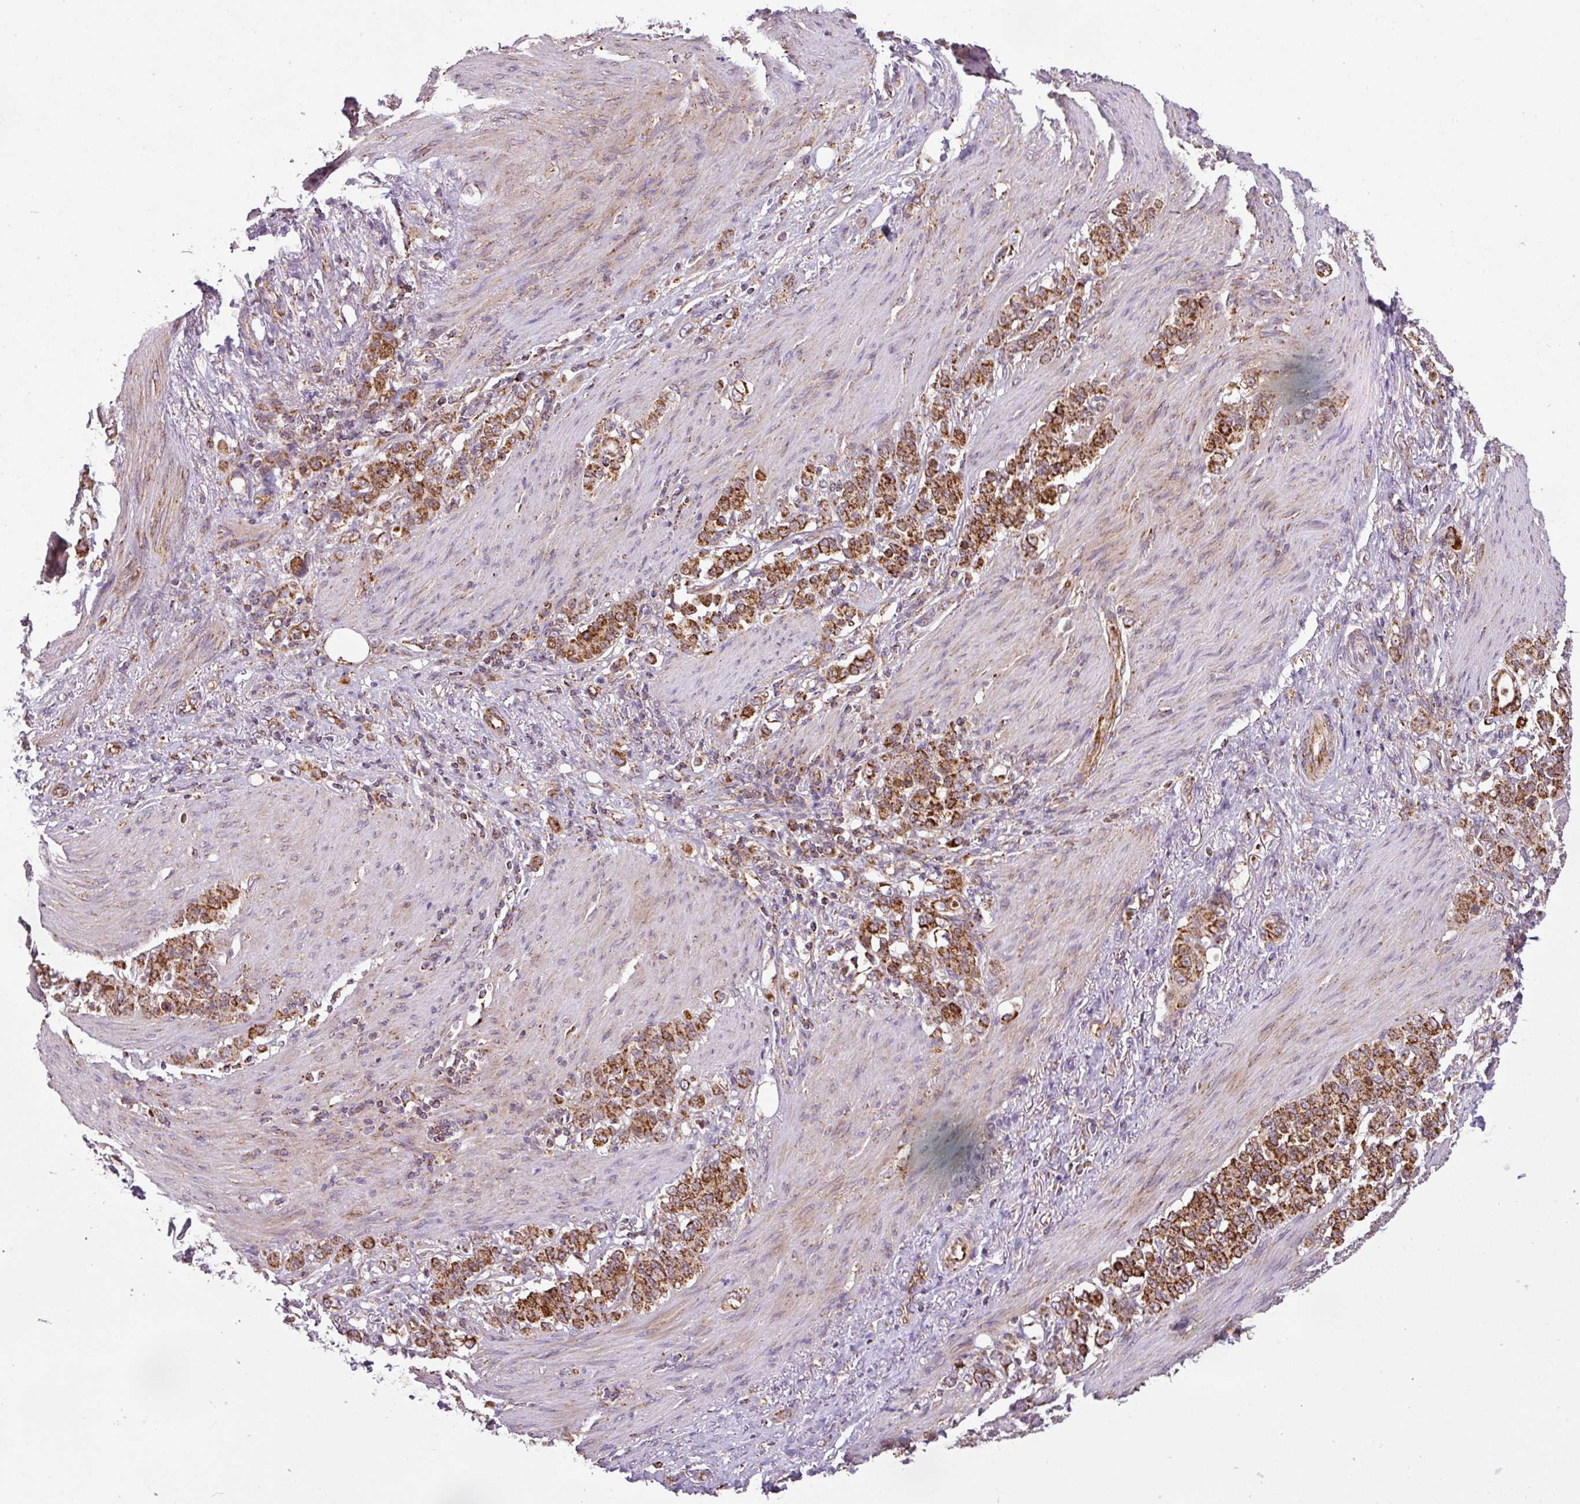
{"staining": {"intensity": "strong", "quantity": ">75%", "location": "cytoplasmic/membranous"}, "tissue": "stomach cancer", "cell_type": "Tumor cells", "image_type": "cancer", "snomed": [{"axis": "morphology", "description": "Adenocarcinoma, NOS"}, {"axis": "topography", "description": "Stomach"}], "caption": "Immunohistochemical staining of stomach cancer shows high levels of strong cytoplasmic/membranous protein expression in about >75% of tumor cells. The protein of interest is stained brown, and the nuclei are stained in blue (DAB (3,3'-diaminobenzidine) IHC with brightfield microscopy, high magnification).", "gene": "PRELID3B", "patient": {"sex": "female", "age": 79}}